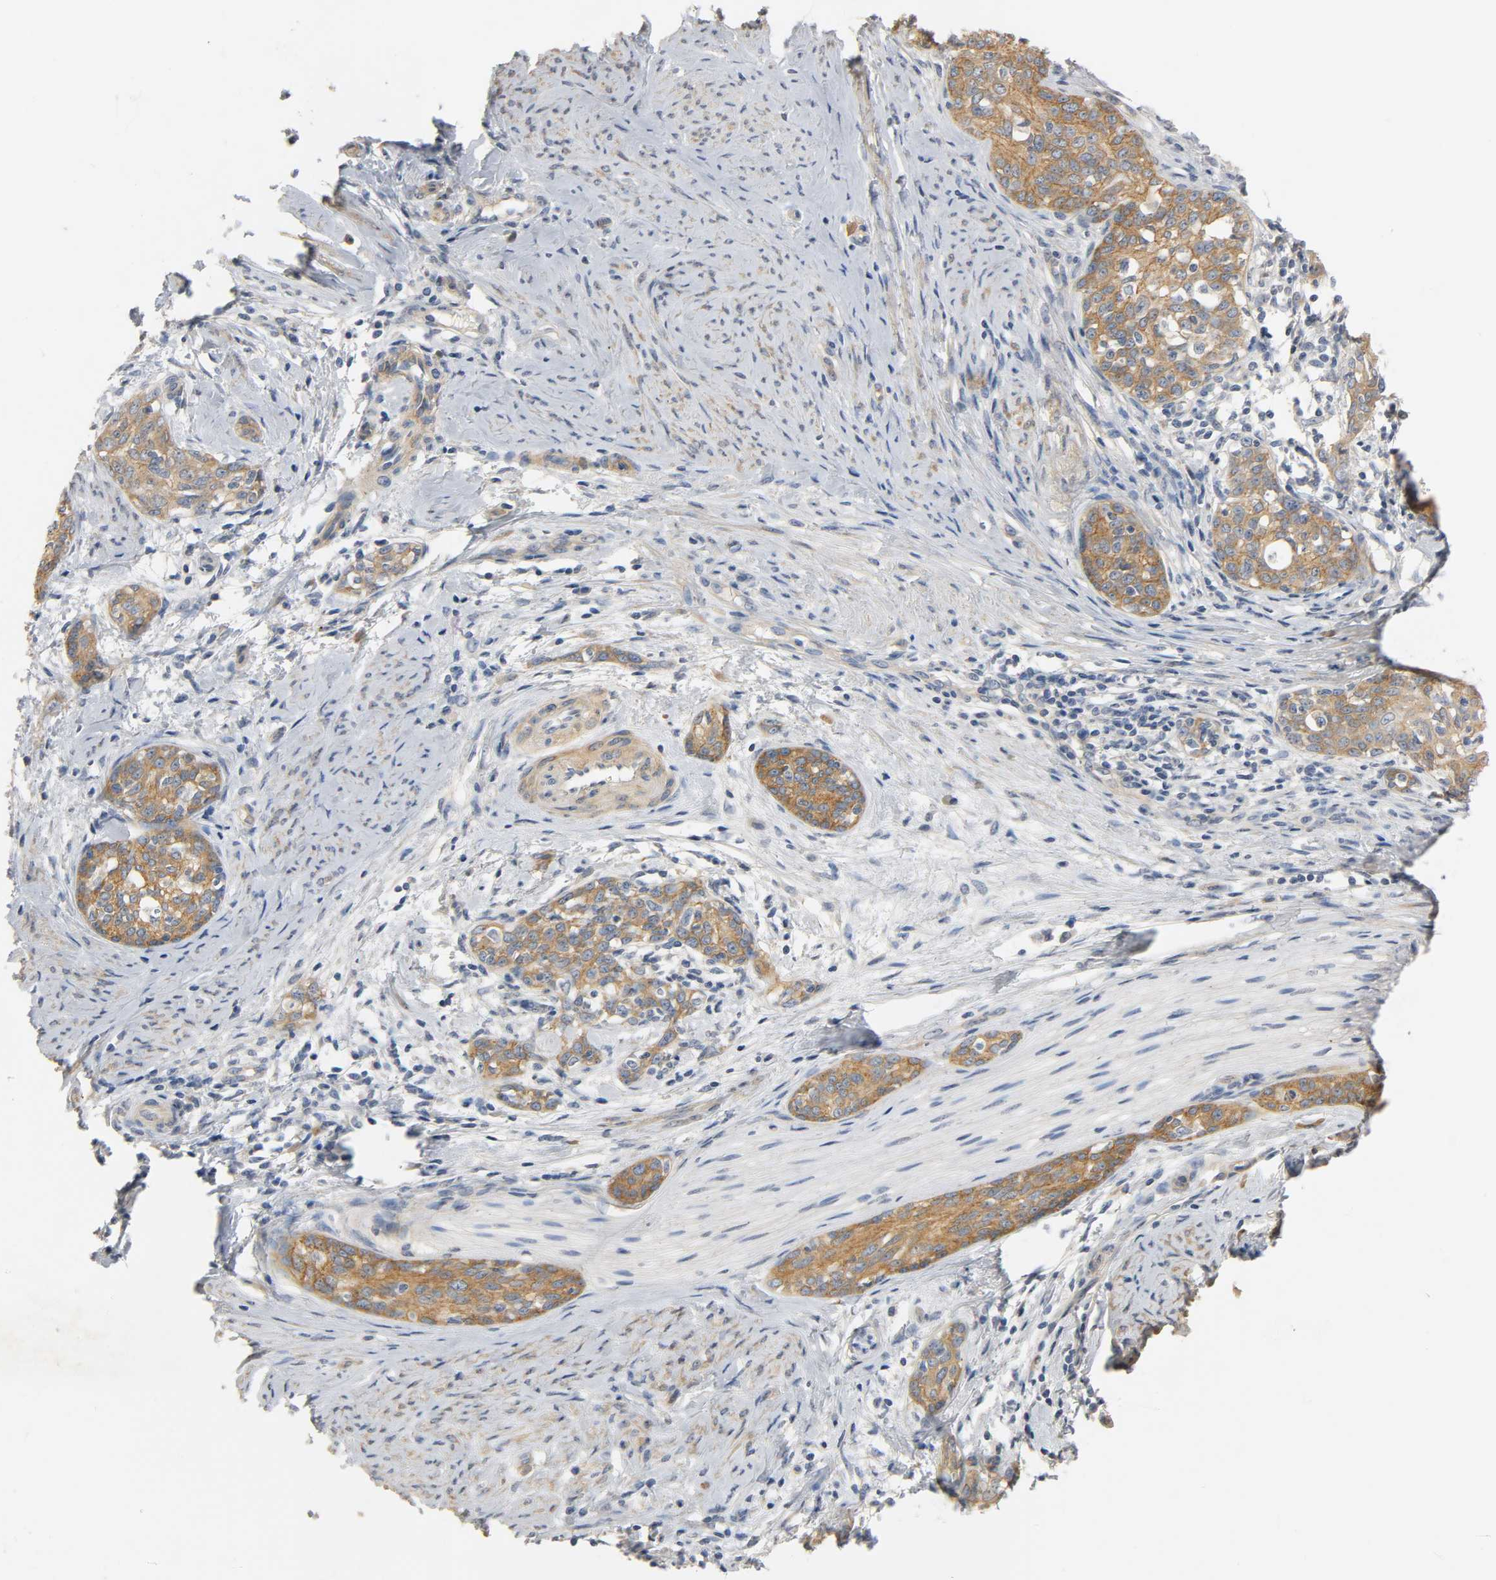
{"staining": {"intensity": "strong", "quantity": ">75%", "location": "cytoplasmic/membranous"}, "tissue": "cervical cancer", "cell_type": "Tumor cells", "image_type": "cancer", "snomed": [{"axis": "morphology", "description": "Squamous cell carcinoma, NOS"}, {"axis": "morphology", "description": "Adenocarcinoma, NOS"}, {"axis": "topography", "description": "Cervix"}], "caption": "Strong cytoplasmic/membranous expression for a protein is present in approximately >75% of tumor cells of cervical cancer (adenocarcinoma) using immunohistochemistry.", "gene": "ARPC1A", "patient": {"sex": "female", "age": 52}}